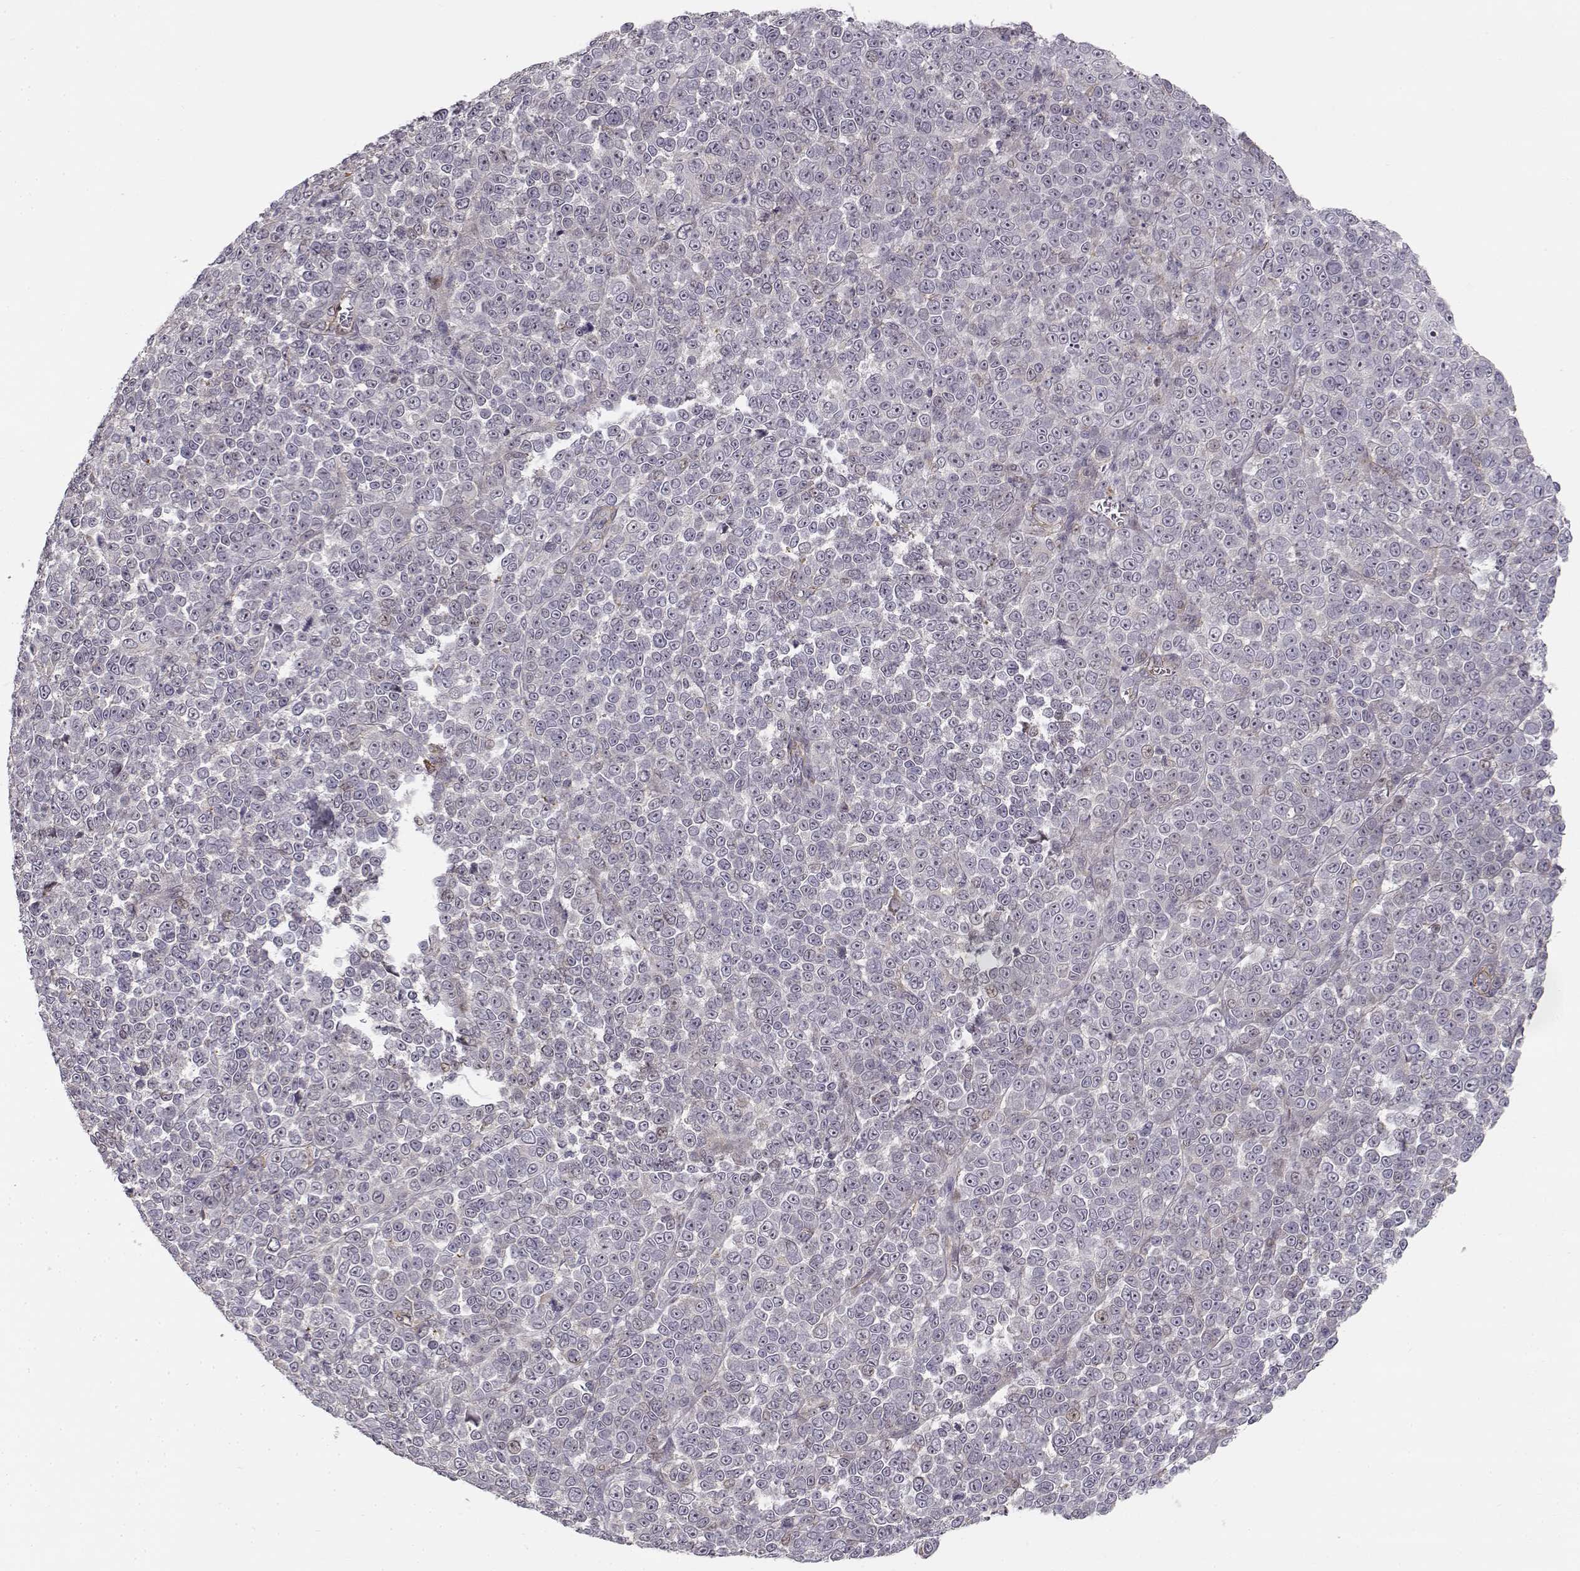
{"staining": {"intensity": "negative", "quantity": "none", "location": "none"}, "tissue": "melanoma", "cell_type": "Tumor cells", "image_type": "cancer", "snomed": [{"axis": "morphology", "description": "Malignant melanoma, NOS"}, {"axis": "topography", "description": "Skin"}], "caption": "An immunohistochemistry photomicrograph of malignant melanoma is shown. There is no staining in tumor cells of malignant melanoma.", "gene": "RGS9BP", "patient": {"sex": "female", "age": 95}}